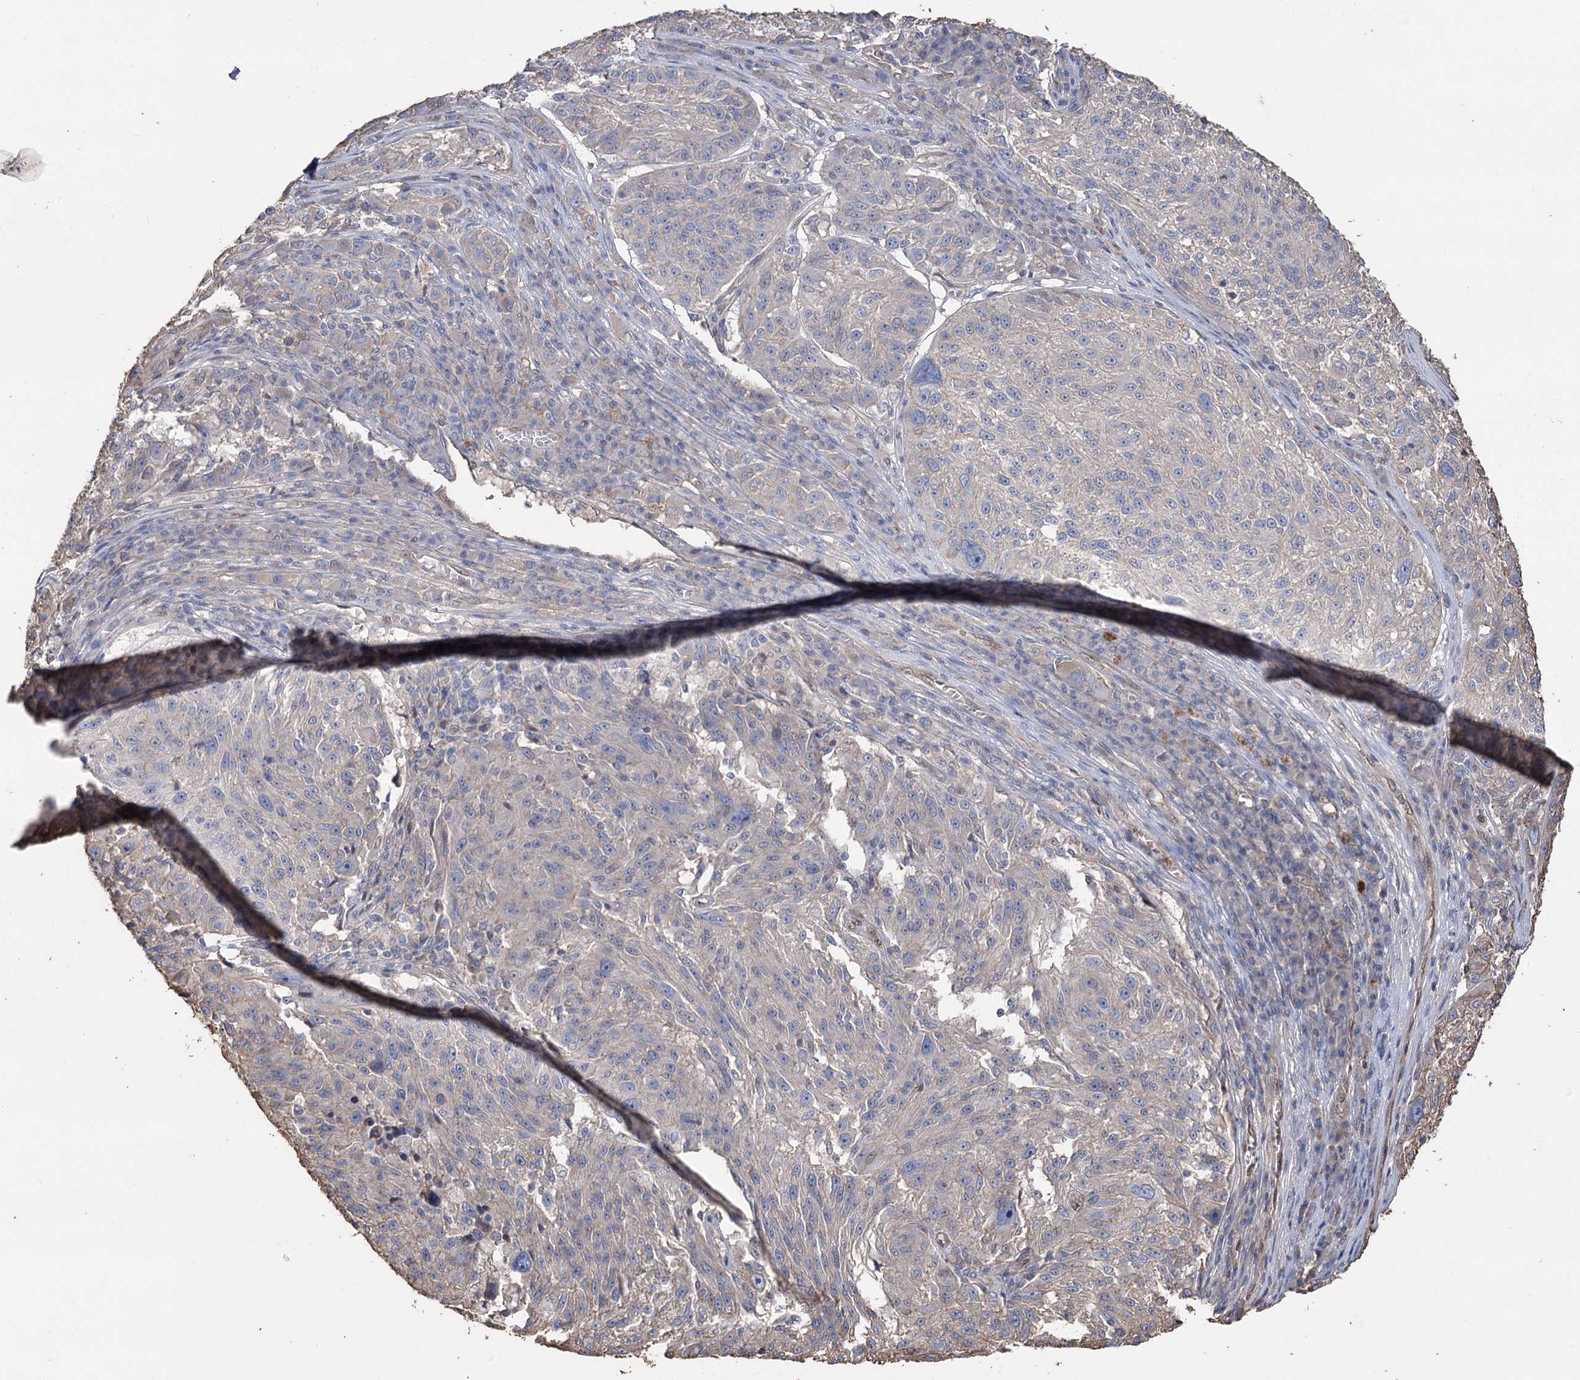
{"staining": {"intensity": "negative", "quantity": "none", "location": "none"}, "tissue": "melanoma", "cell_type": "Tumor cells", "image_type": "cancer", "snomed": [{"axis": "morphology", "description": "Malignant melanoma, NOS"}, {"axis": "topography", "description": "Skin"}], "caption": "IHC of human malignant melanoma reveals no positivity in tumor cells.", "gene": "FAM13B", "patient": {"sex": "male", "age": 53}}